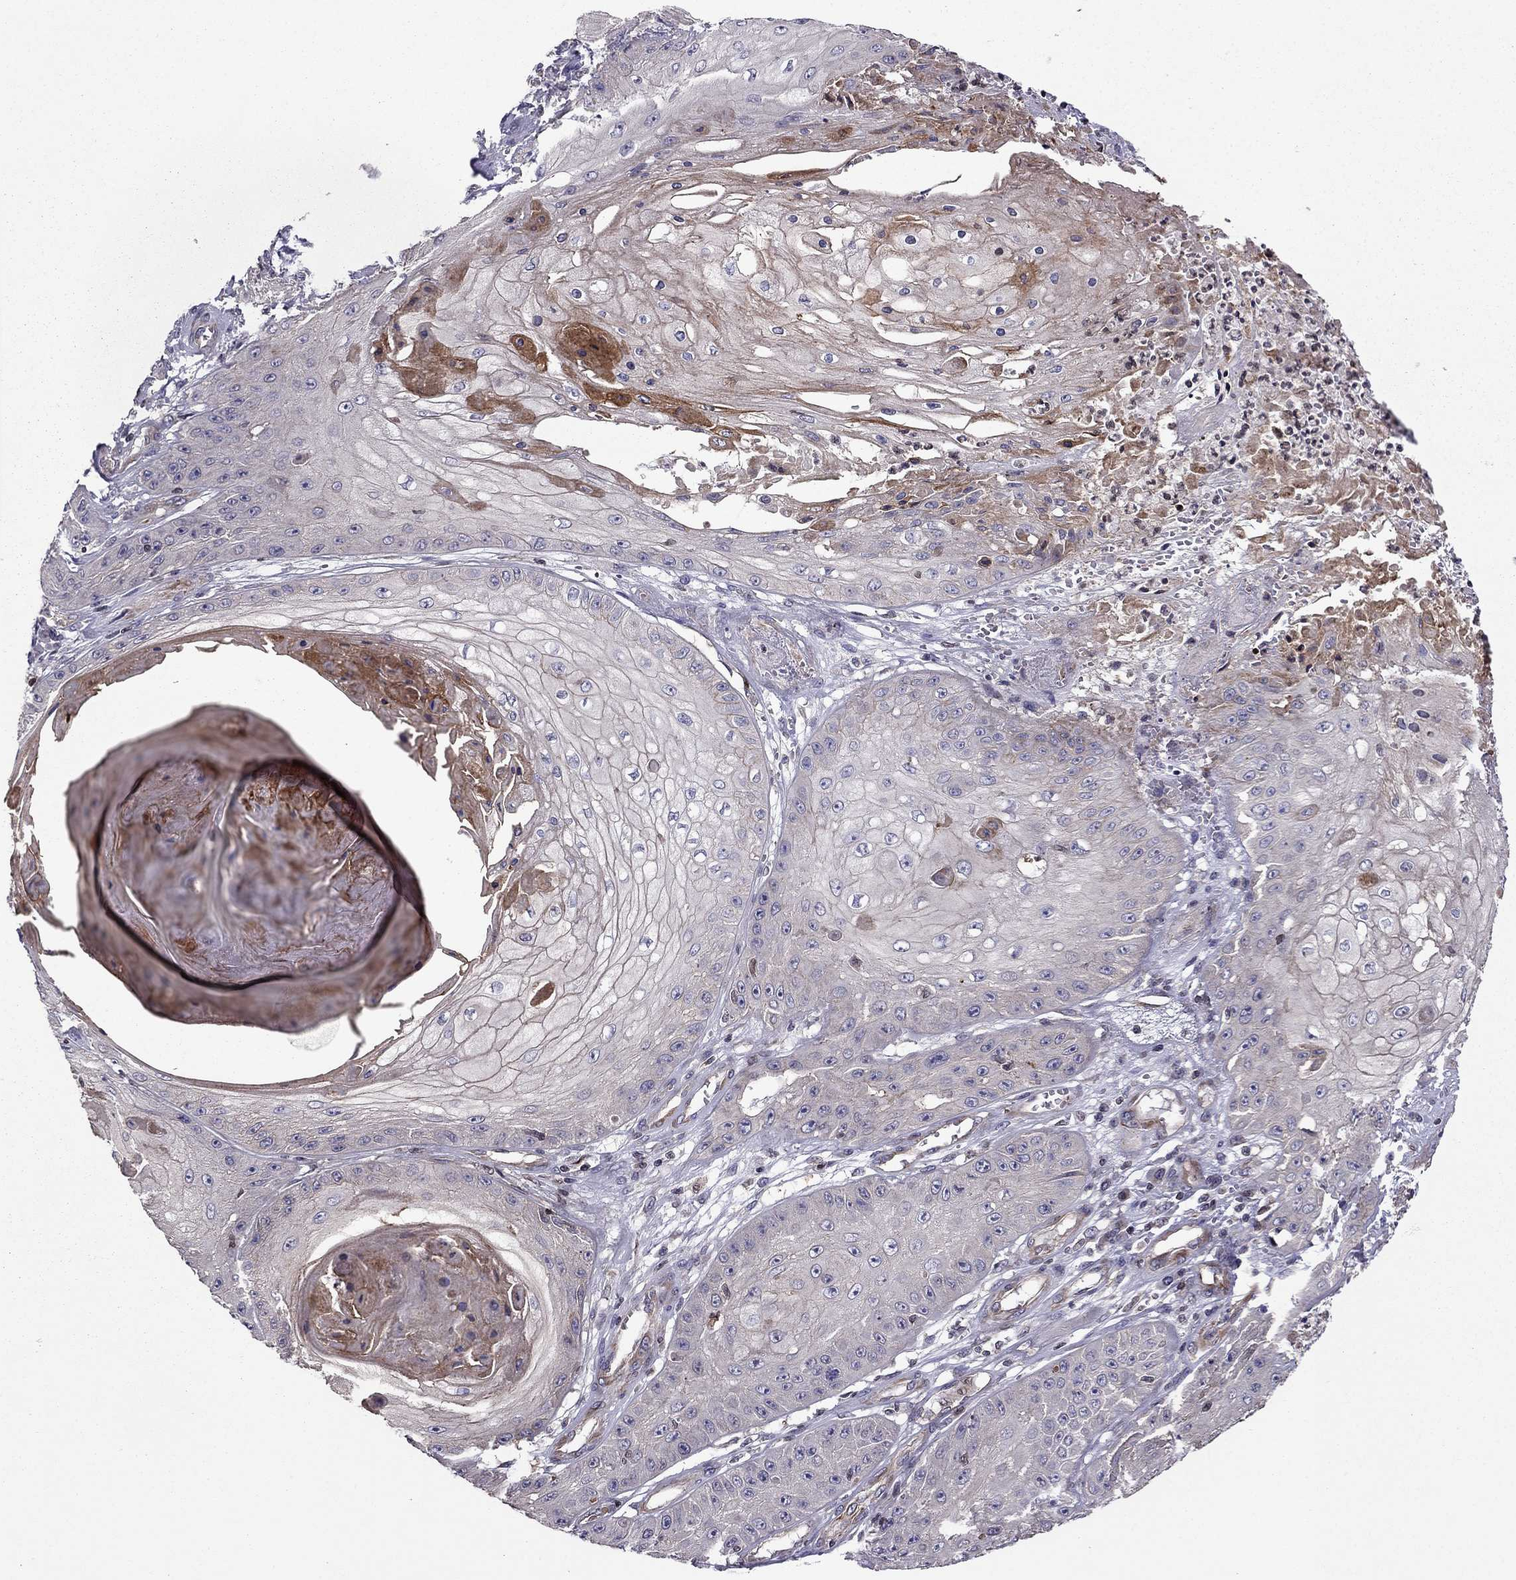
{"staining": {"intensity": "strong", "quantity": "<25%", "location": "cytoplasmic/membranous"}, "tissue": "skin cancer", "cell_type": "Tumor cells", "image_type": "cancer", "snomed": [{"axis": "morphology", "description": "Squamous cell carcinoma, NOS"}, {"axis": "topography", "description": "Skin"}], "caption": "Skin cancer (squamous cell carcinoma) stained with IHC displays strong cytoplasmic/membranous staining in approximately <25% of tumor cells.", "gene": "CDC42BPA", "patient": {"sex": "male", "age": 70}}